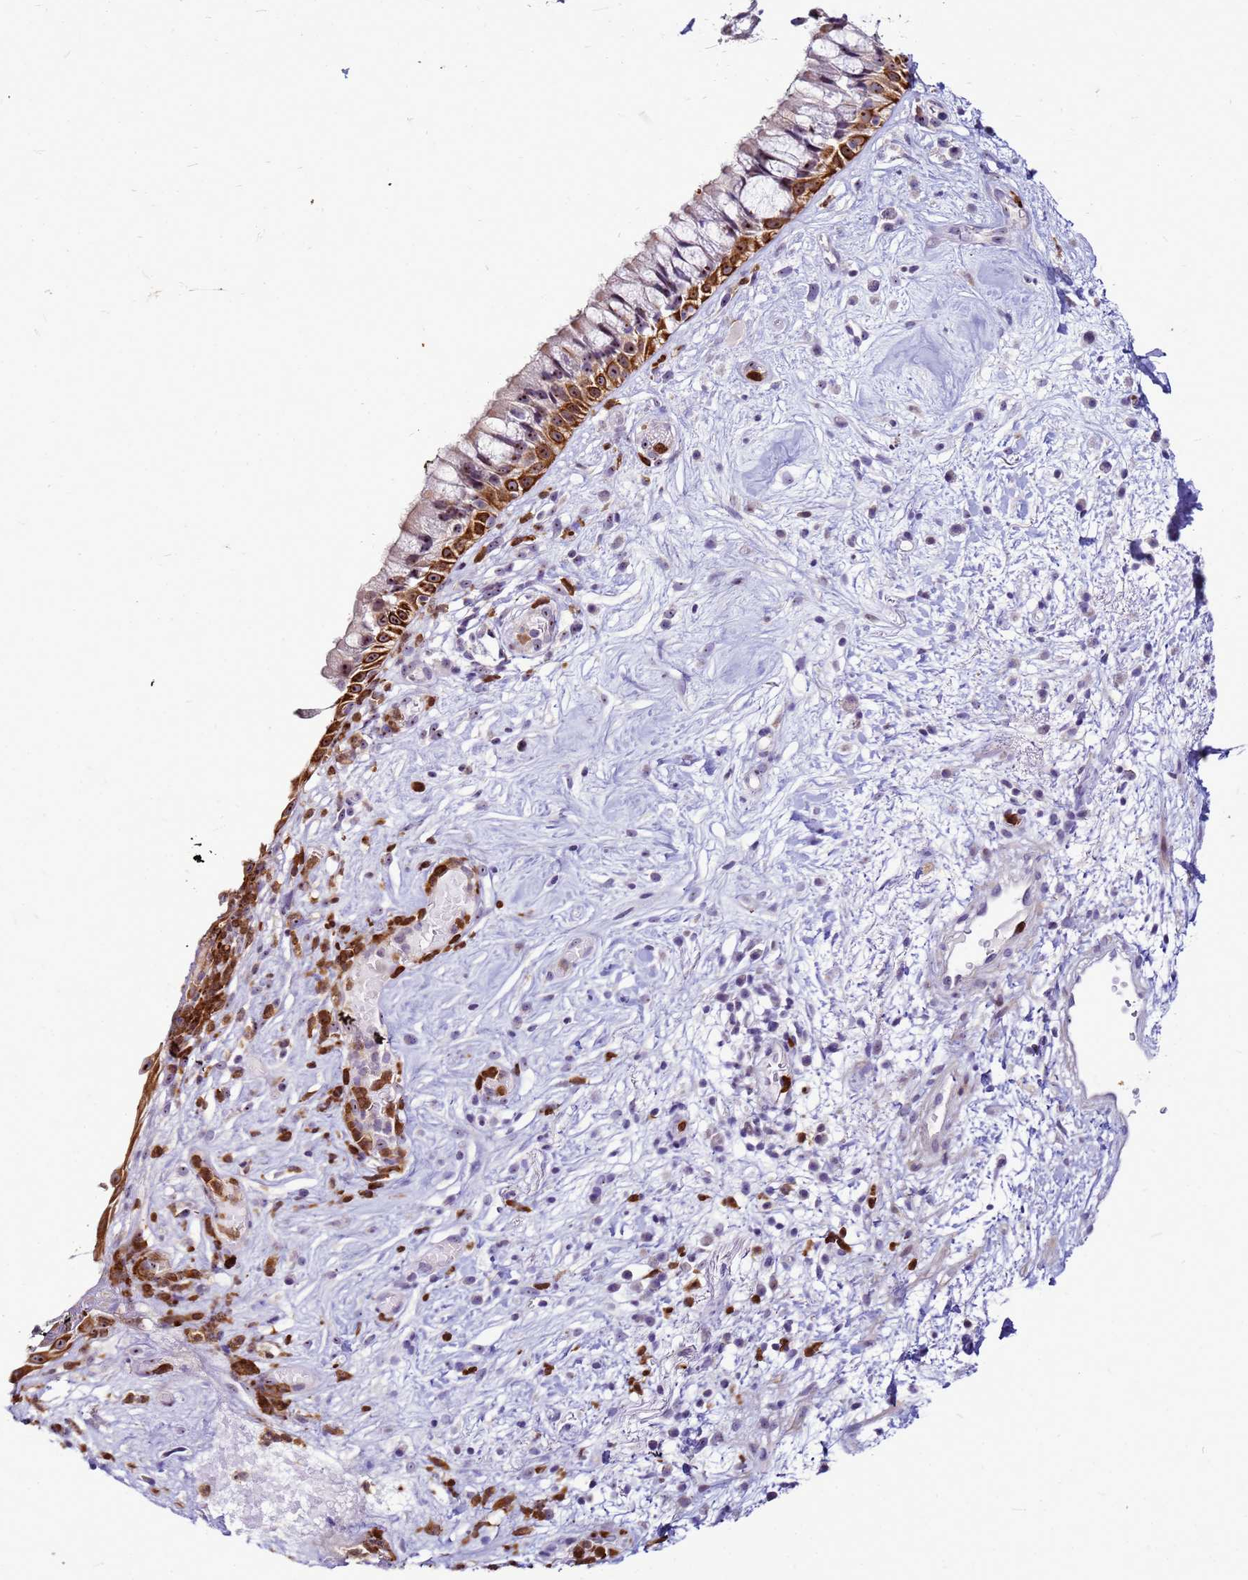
{"staining": {"intensity": "strong", "quantity": ">75%", "location": "cytoplasmic/membranous,nuclear"}, "tissue": "nasopharynx", "cell_type": "Respiratory epithelial cells", "image_type": "normal", "snomed": [{"axis": "morphology", "description": "Normal tissue, NOS"}, {"axis": "morphology", "description": "Squamous cell carcinoma, NOS"}, {"axis": "topography", "description": "Nasopharynx"}, {"axis": "topography", "description": "Head-Neck"}], "caption": "A high amount of strong cytoplasmic/membranous,nuclear positivity is seen in approximately >75% of respiratory epithelial cells in unremarkable nasopharynx. (DAB IHC, brown staining for protein, blue staining for nuclei).", "gene": "VPS4B", "patient": {"sex": "male", "age": 85}}